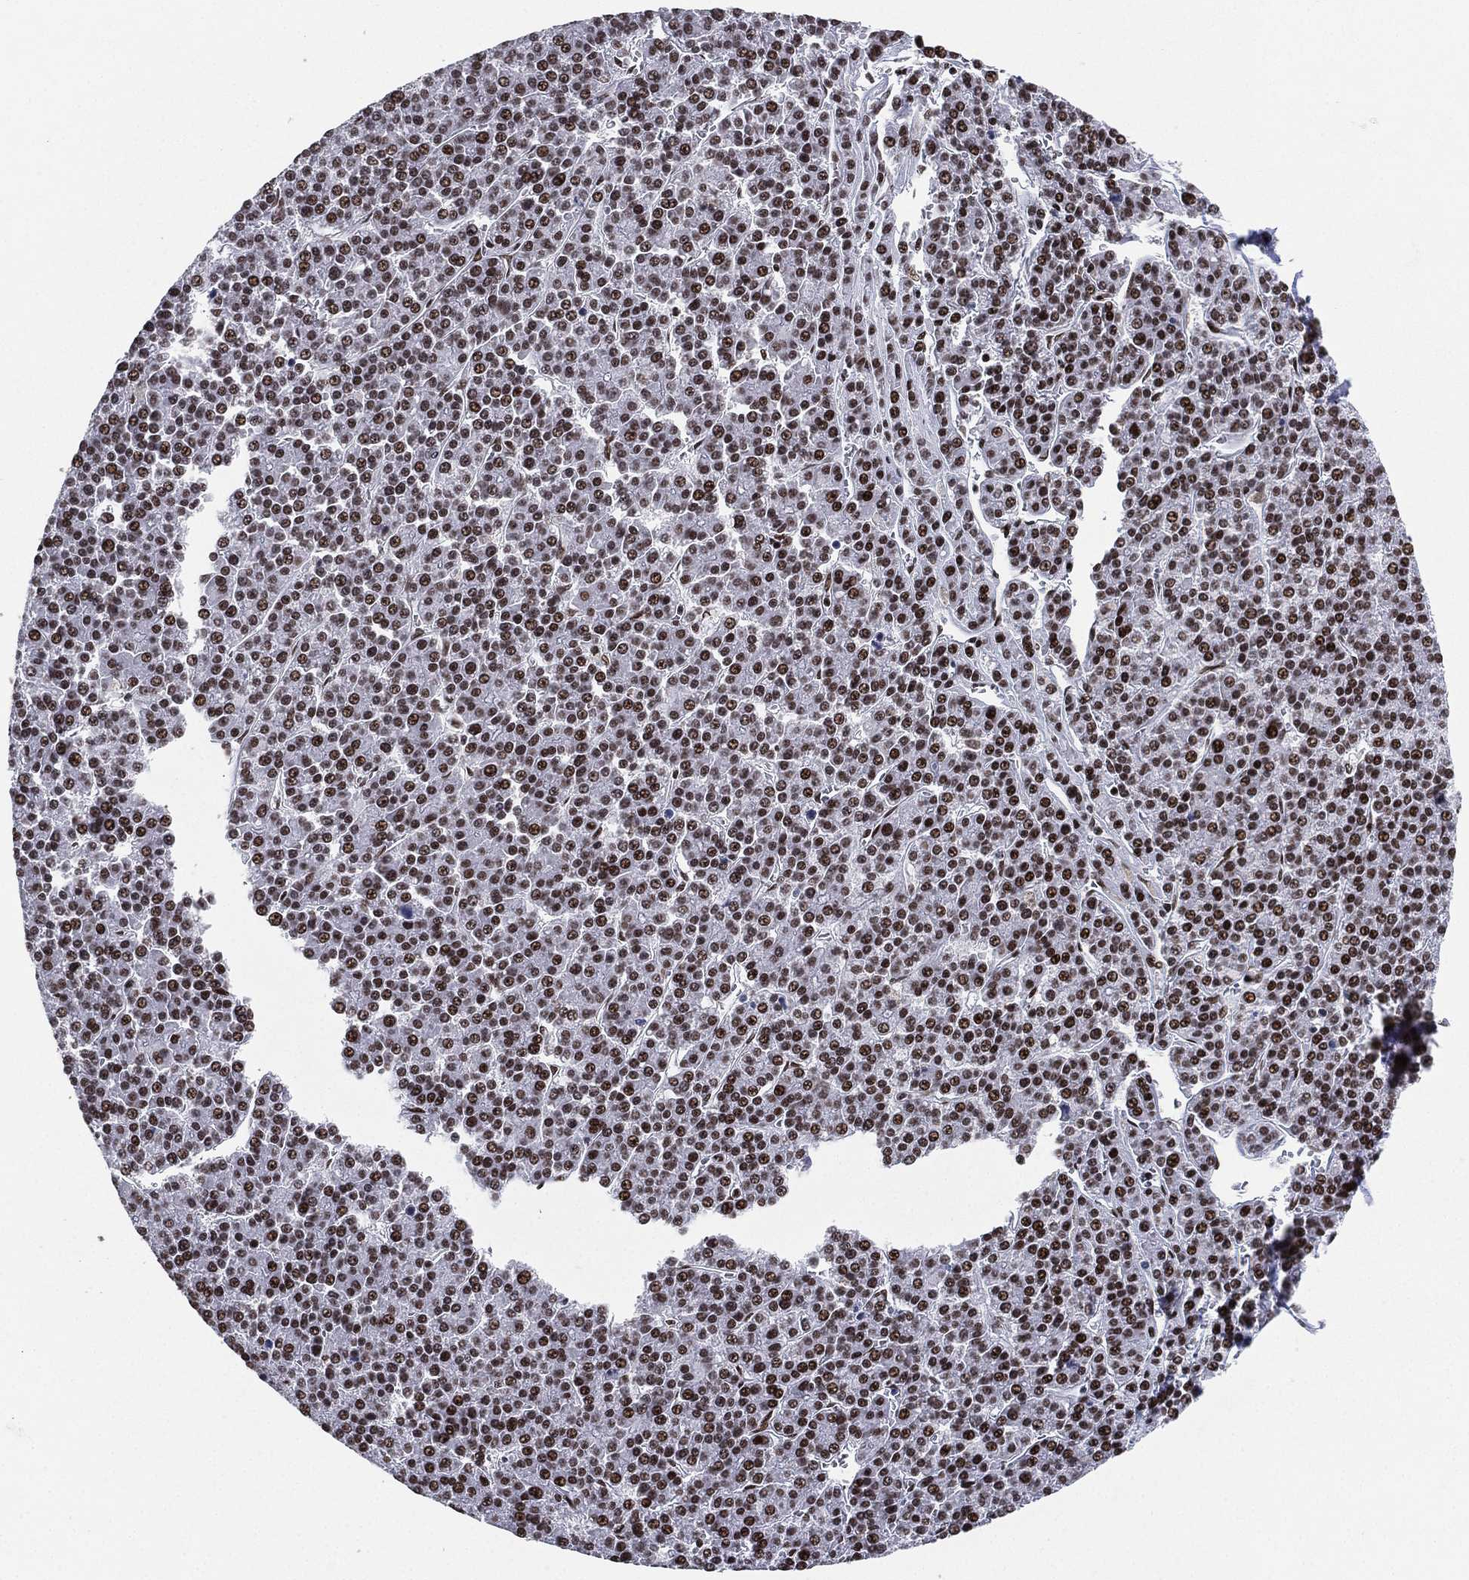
{"staining": {"intensity": "strong", "quantity": ">75%", "location": "nuclear"}, "tissue": "liver cancer", "cell_type": "Tumor cells", "image_type": "cancer", "snomed": [{"axis": "morphology", "description": "Carcinoma, Hepatocellular, NOS"}, {"axis": "topography", "description": "Liver"}], "caption": "Immunohistochemical staining of liver cancer reveals high levels of strong nuclear staining in approximately >75% of tumor cells. (Stains: DAB in brown, nuclei in blue, Microscopy: brightfield microscopy at high magnification).", "gene": "RTF1", "patient": {"sex": "female", "age": 58}}